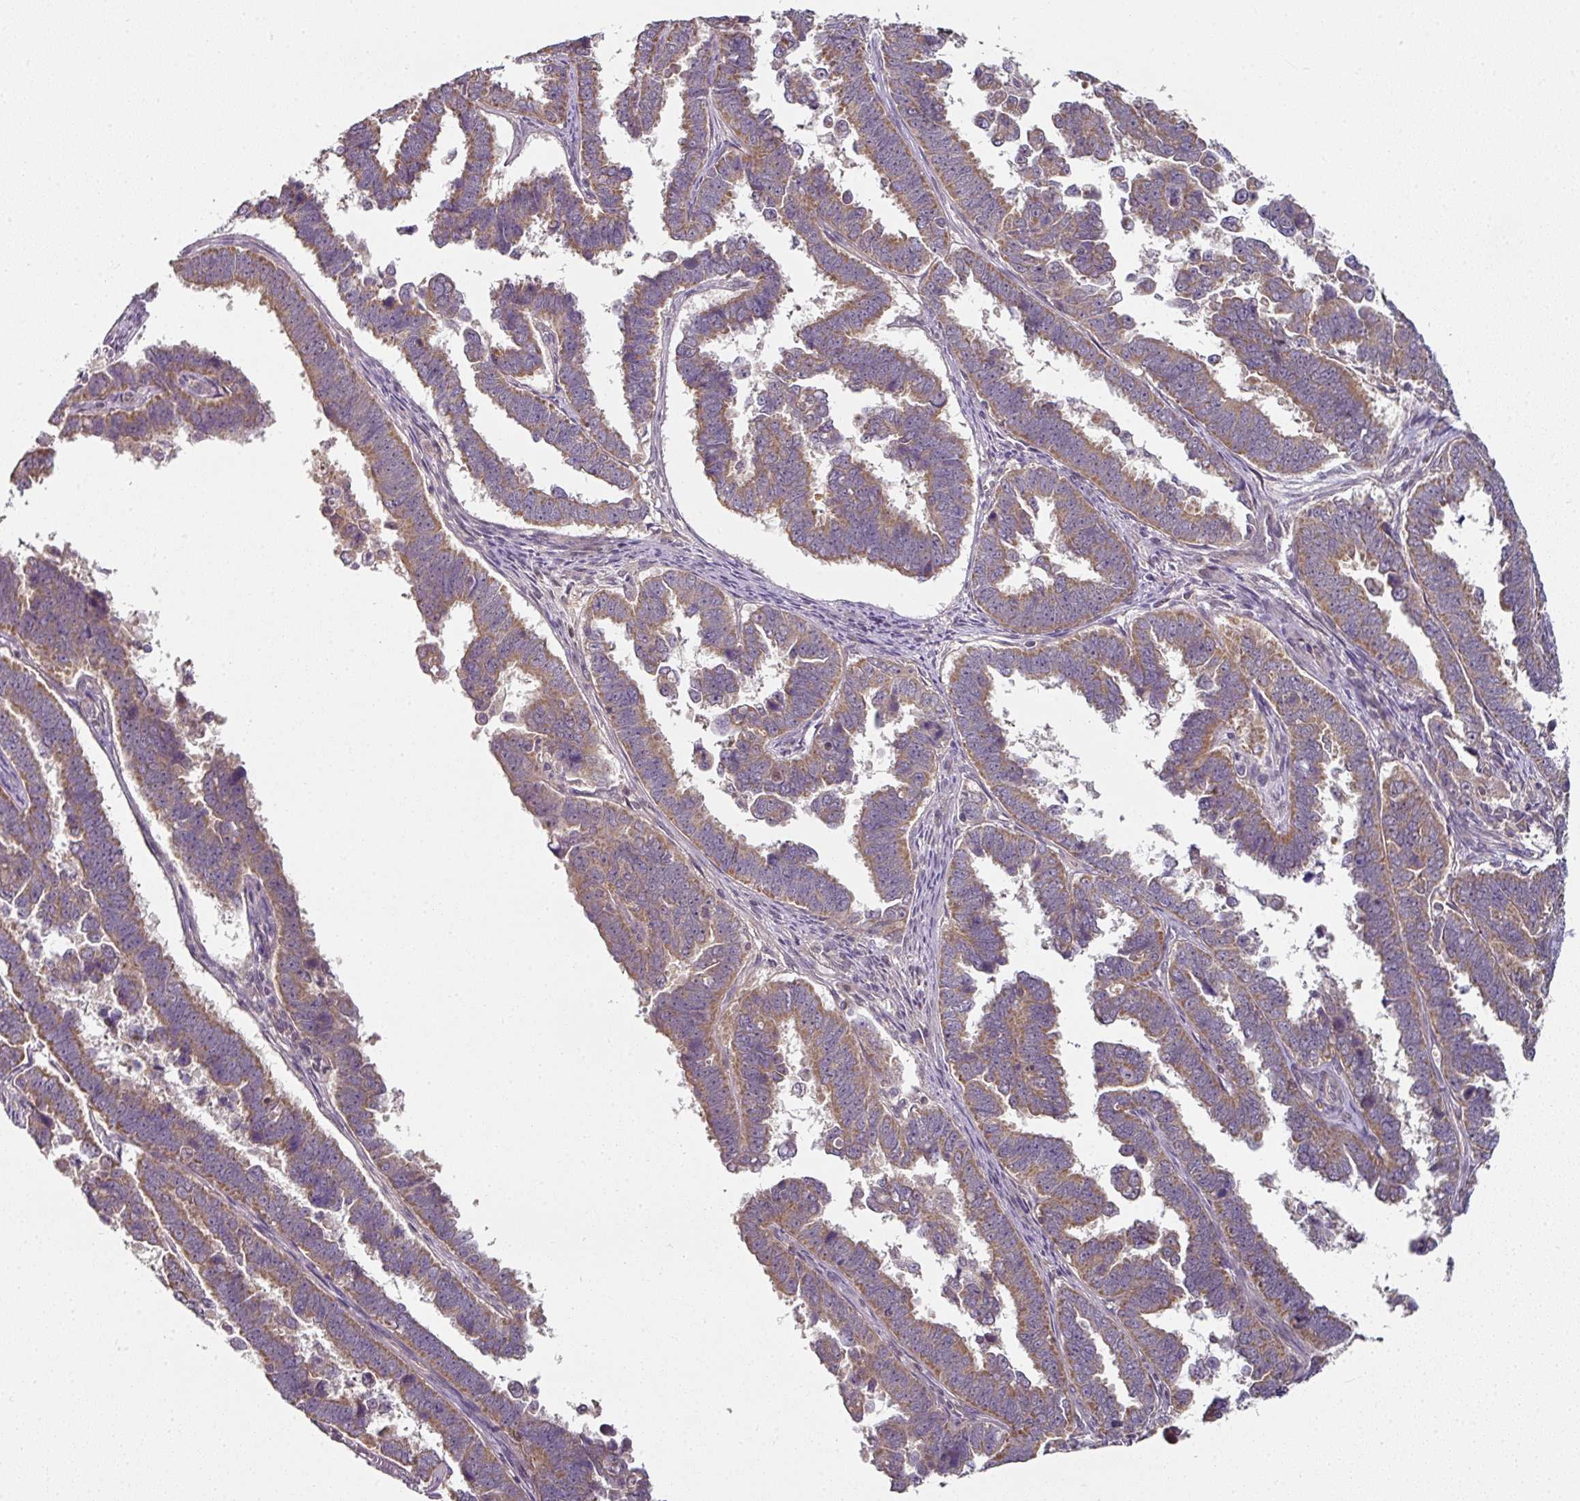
{"staining": {"intensity": "moderate", "quantity": ">75%", "location": "cytoplasmic/membranous"}, "tissue": "endometrial cancer", "cell_type": "Tumor cells", "image_type": "cancer", "snomed": [{"axis": "morphology", "description": "Adenocarcinoma, NOS"}, {"axis": "topography", "description": "Endometrium"}], "caption": "The photomicrograph displays a brown stain indicating the presence of a protein in the cytoplasmic/membranous of tumor cells in endometrial cancer.", "gene": "MAP2K2", "patient": {"sex": "female", "age": 75}}